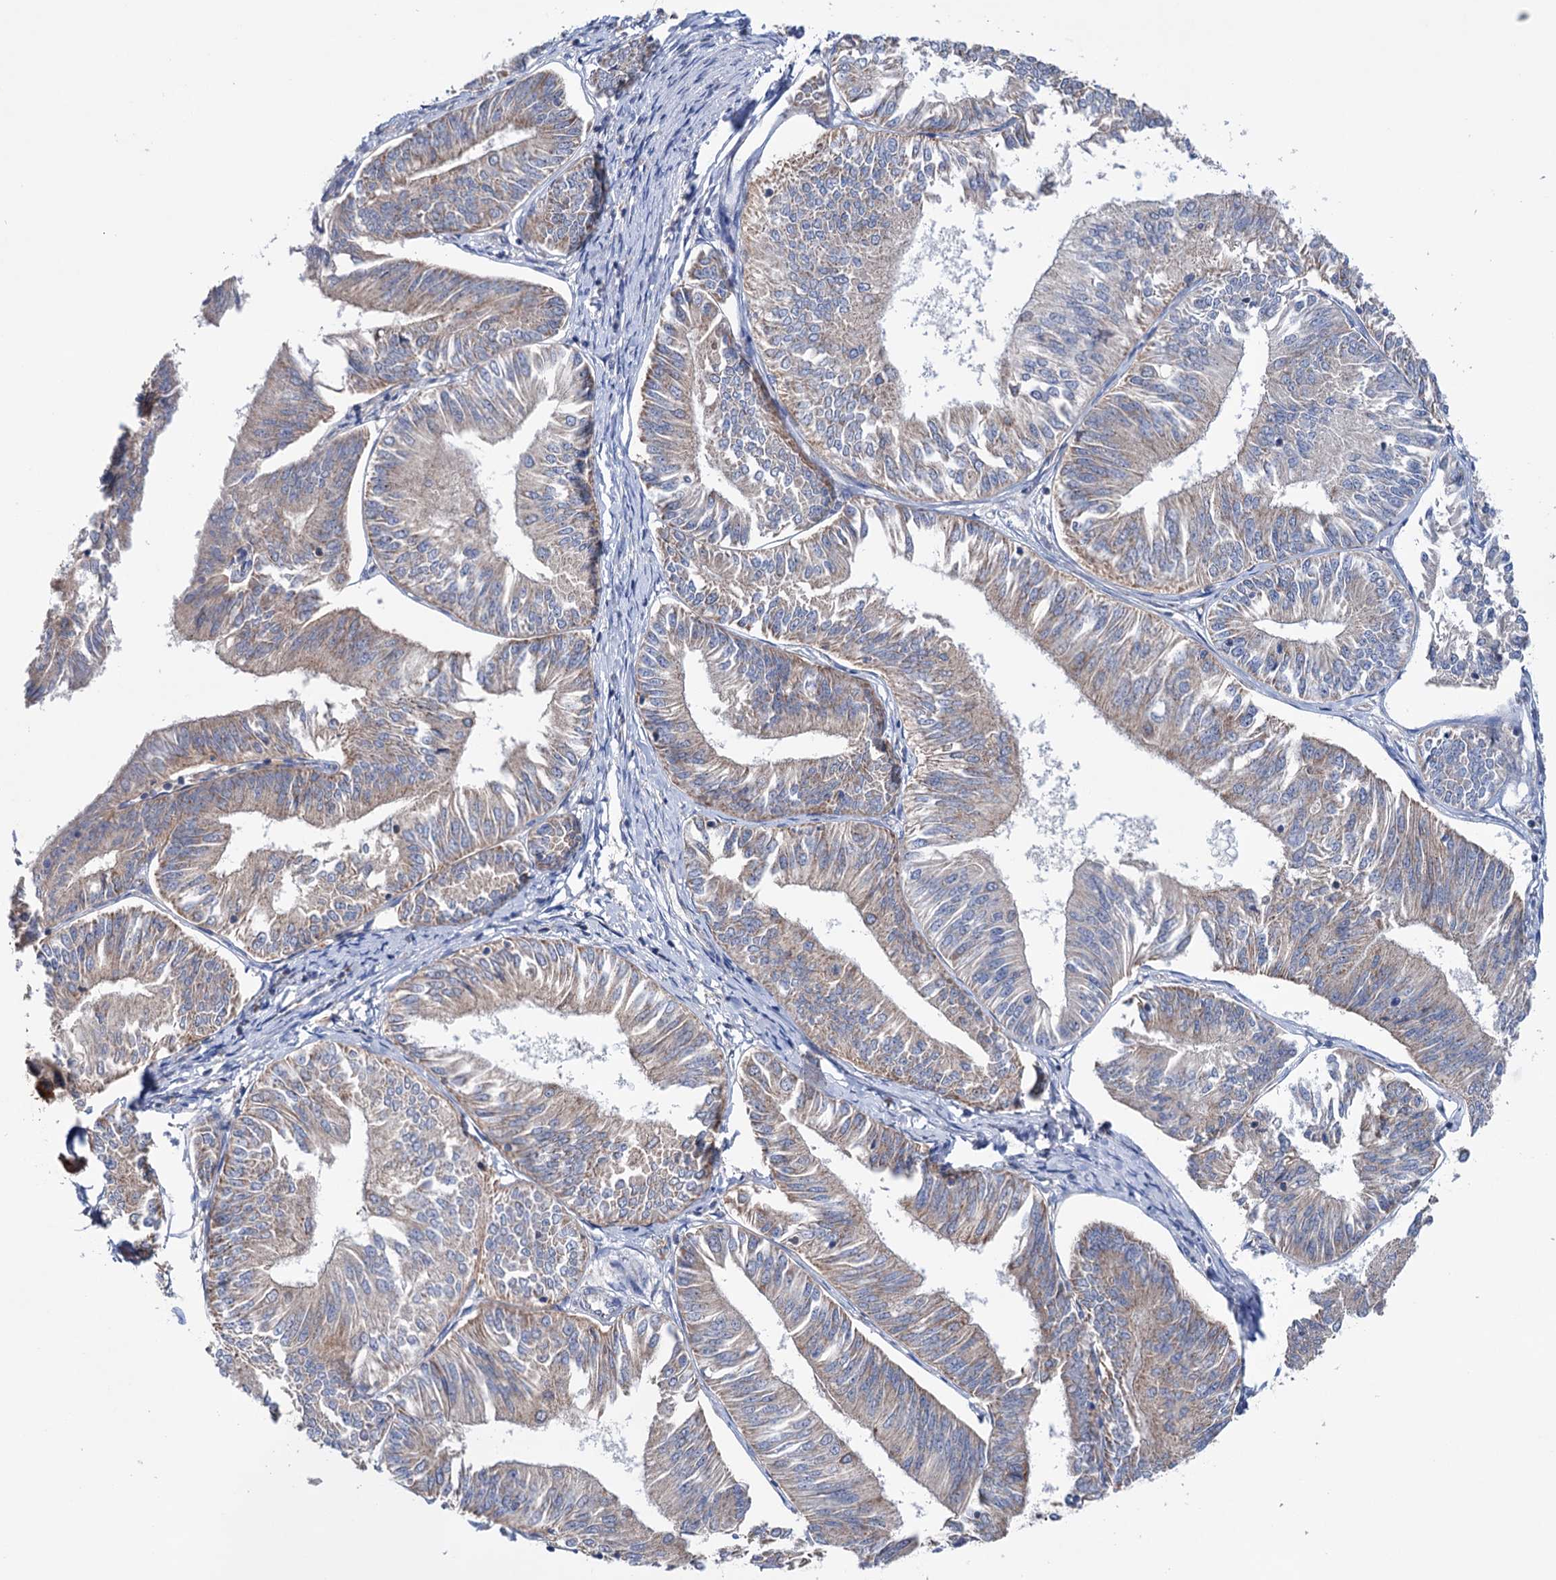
{"staining": {"intensity": "weak", "quantity": ">75%", "location": "cytoplasmic/membranous"}, "tissue": "endometrial cancer", "cell_type": "Tumor cells", "image_type": "cancer", "snomed": [{"axis": "morphology", "description": "Adenocarcinoma, NOS"}, {"axis": "topography", "description": "Endometrium"}], "caption": "This histopathology image exhibits IHC staining of human adenocarcinoma (endometrial), with low weak cytoplasmic/membranous positivity in about >75% of tumor cells.", "gene": "HTR3B", "patient": {"sex": "female", "age": 58}}